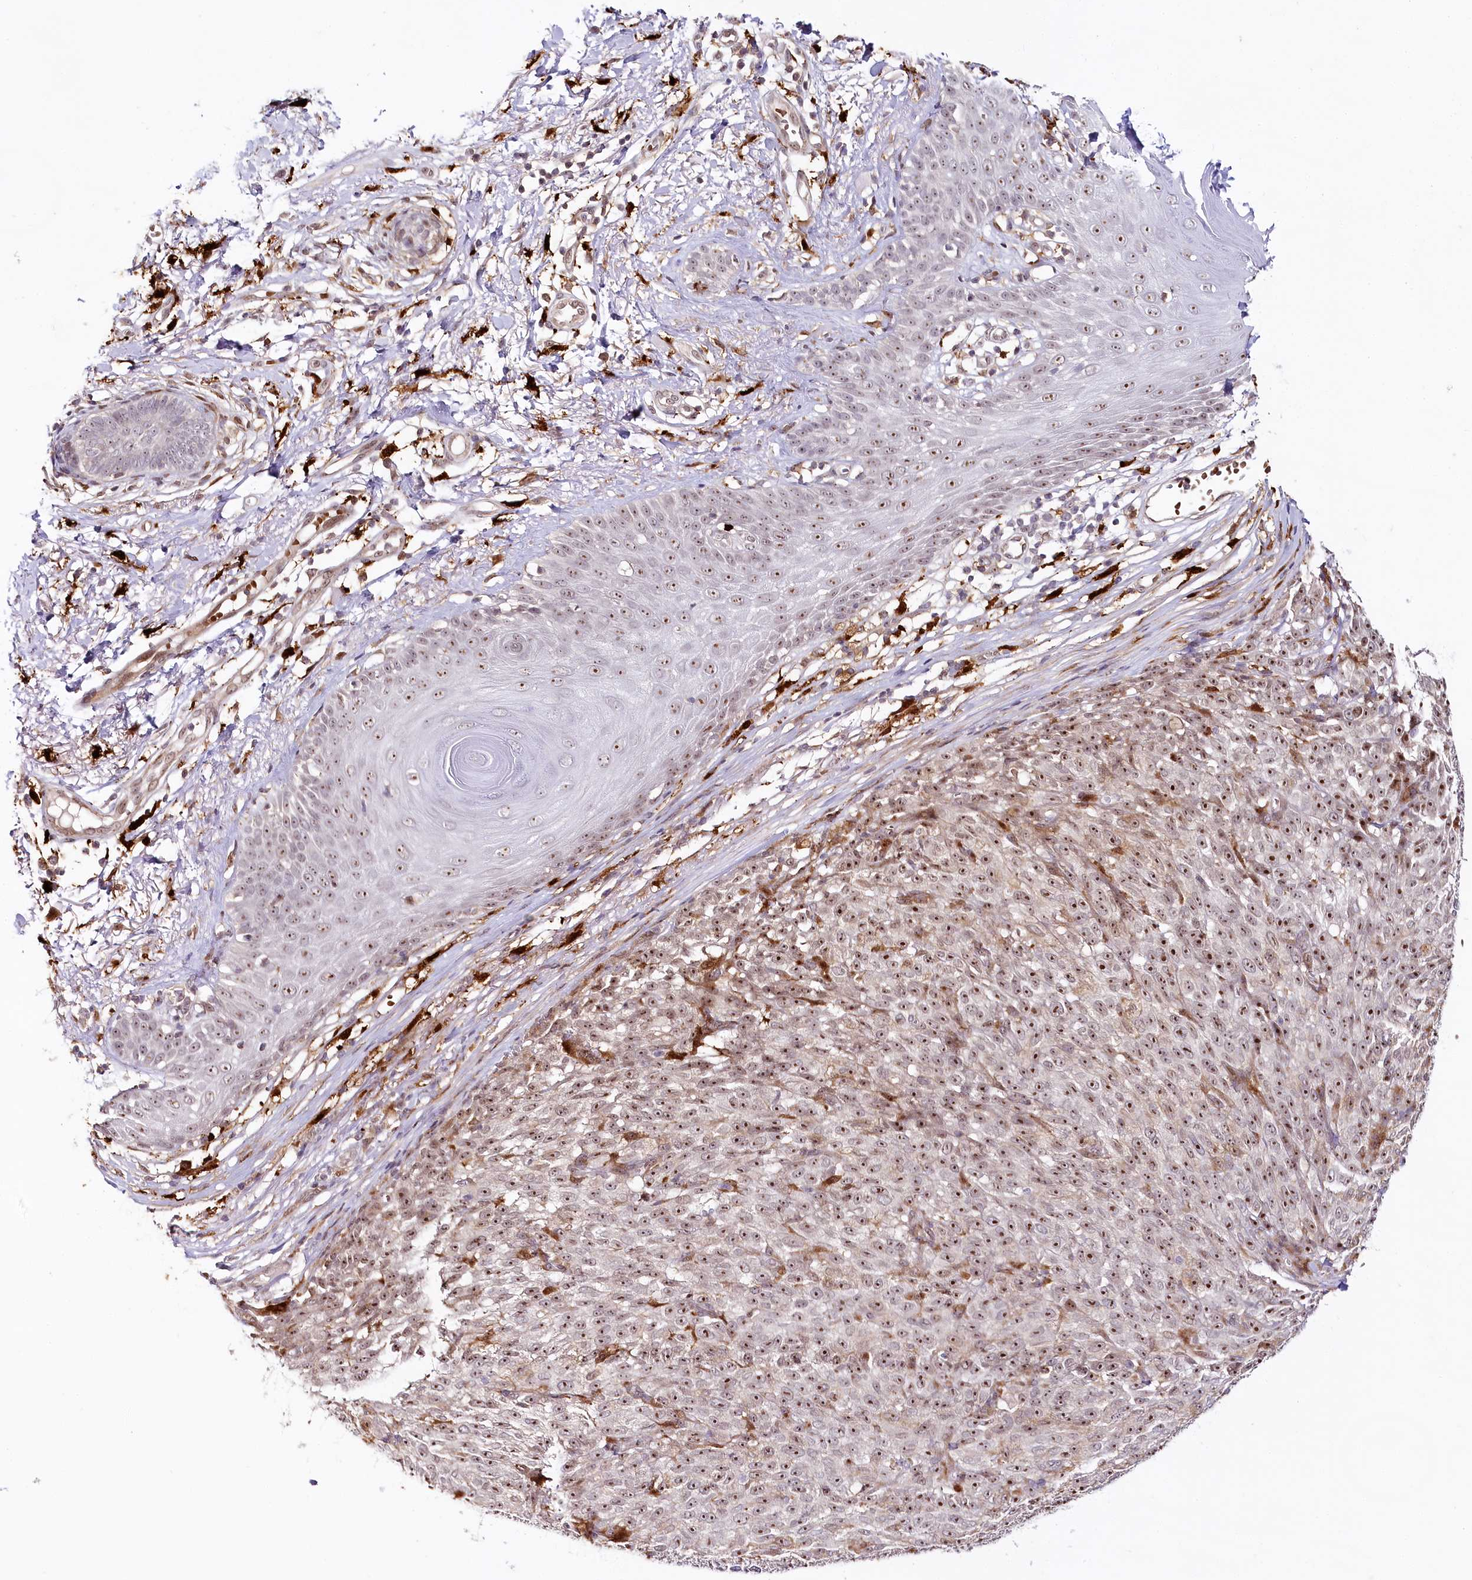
{"staining": {"intensity": "strong", "quantity": ">75%", "location": "nuclear"}, "tissue": "melanoma", "cell_type": "Tumor cells", "image_type": "cancer", "snomed": [{"axis": "morphology", "description": "Malignant melanoma, NOS"}, {"axis": "topography", "description": "Skin"}], "caption": "Strong nuclear protein expression is seen in approximately >75% of tumor cells in melanoma.", "gene": "WDR36", "patient": {"sex": "female", "age": 82}}